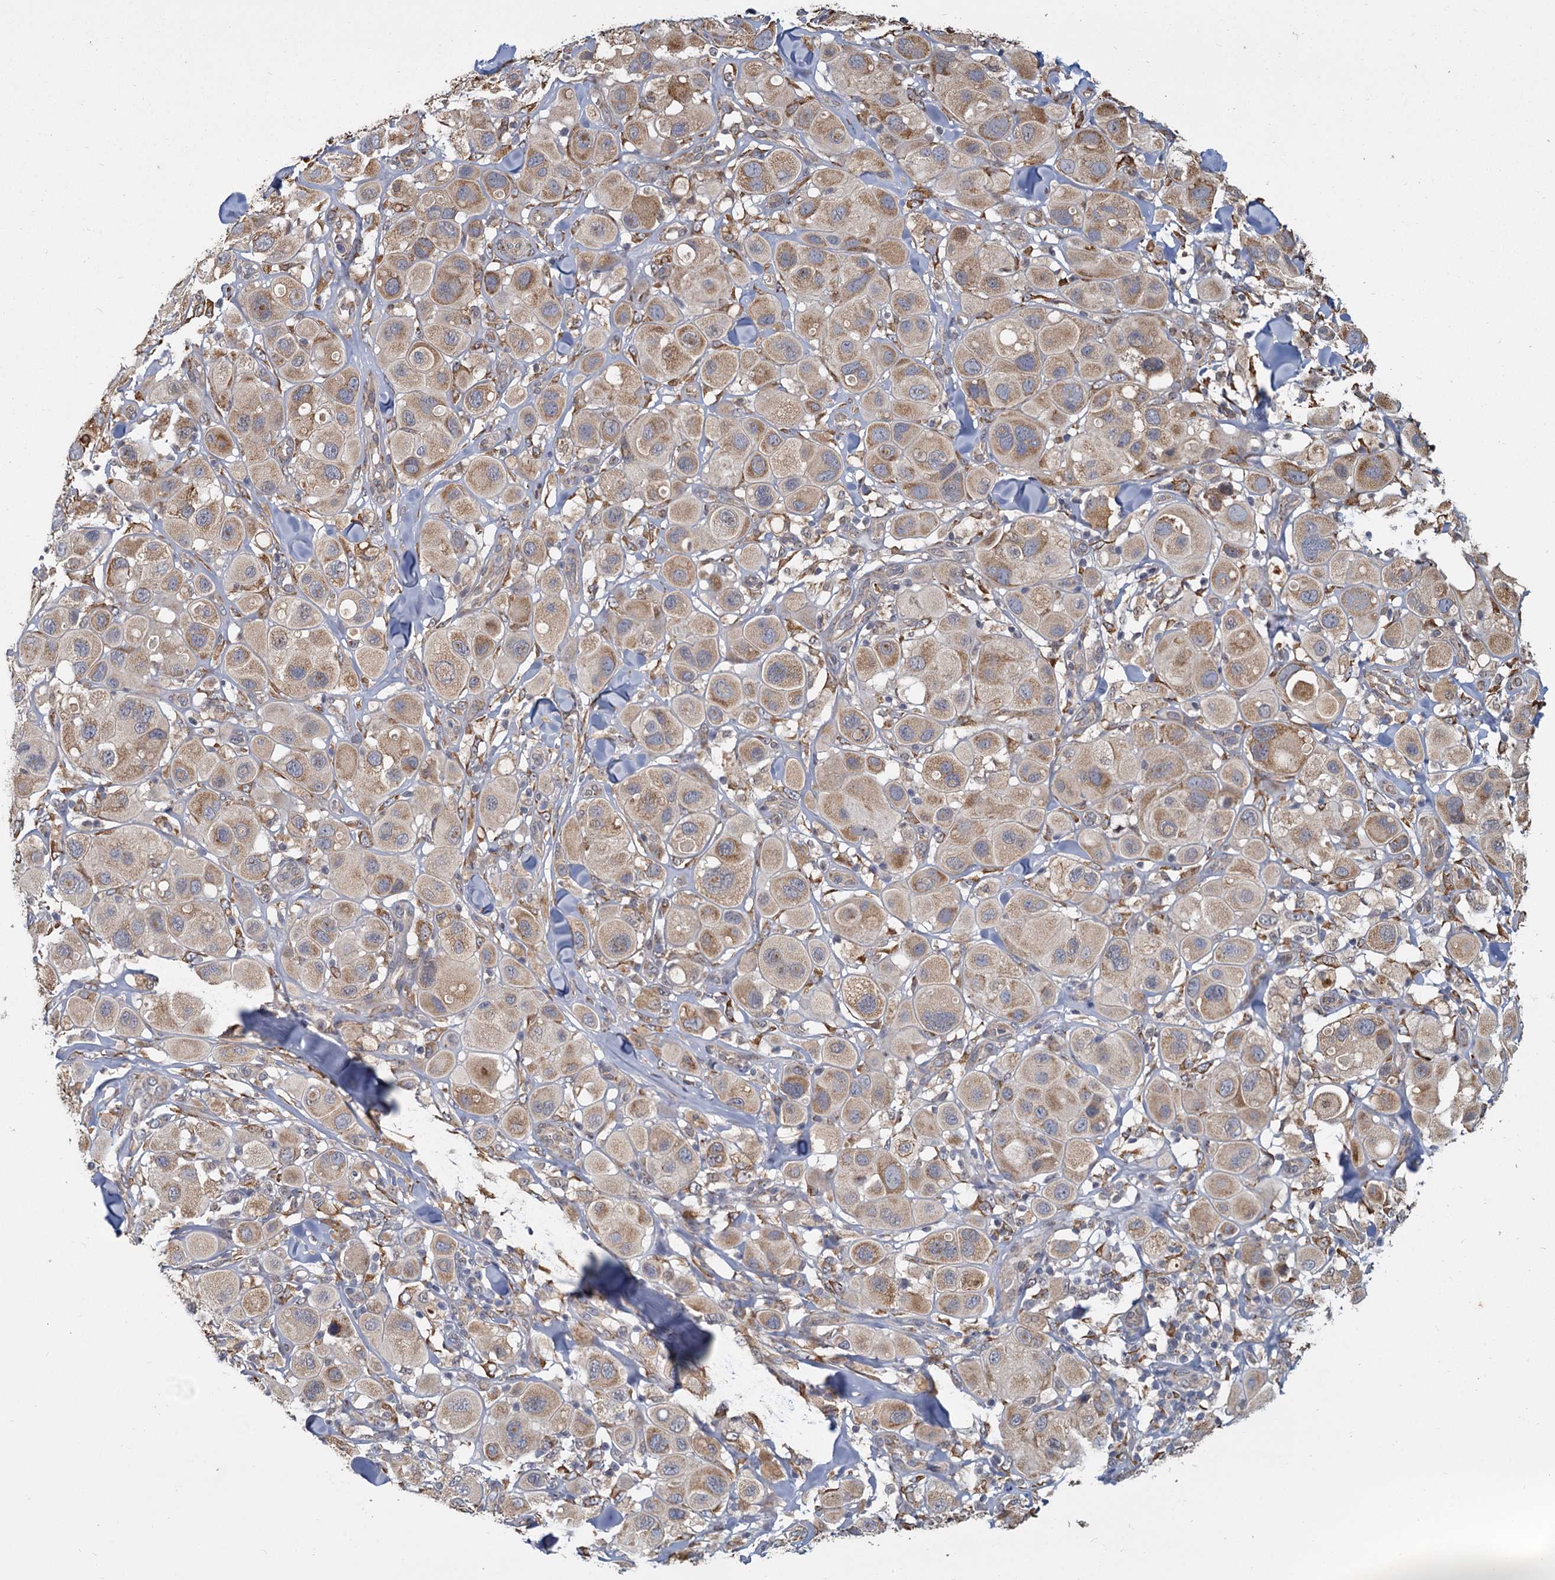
{"staining": {"intensity": "moderate", "quantity": "25%-75%", "location": "cytoplasmic/membranous"}, "tissue": "melanoma", "cell_type": "Tumor cells", "image_type": "cancer", "snomed": [{"axis": "morphology", "description": "Malignant melanoma, Metastatic site"}, {"axis": "topography", "description": "Skin"}], "caption": "Protein expression analysis of melanoma exhibits moderate cytoplasmic/membranous positivity in about 25%-75% of tumor cells. Immunohistochemistry stains the protein in brown and the nuclei are stained blue.", "gene": "LRRC51", "patient": {"sex": "male", "age": 41}}